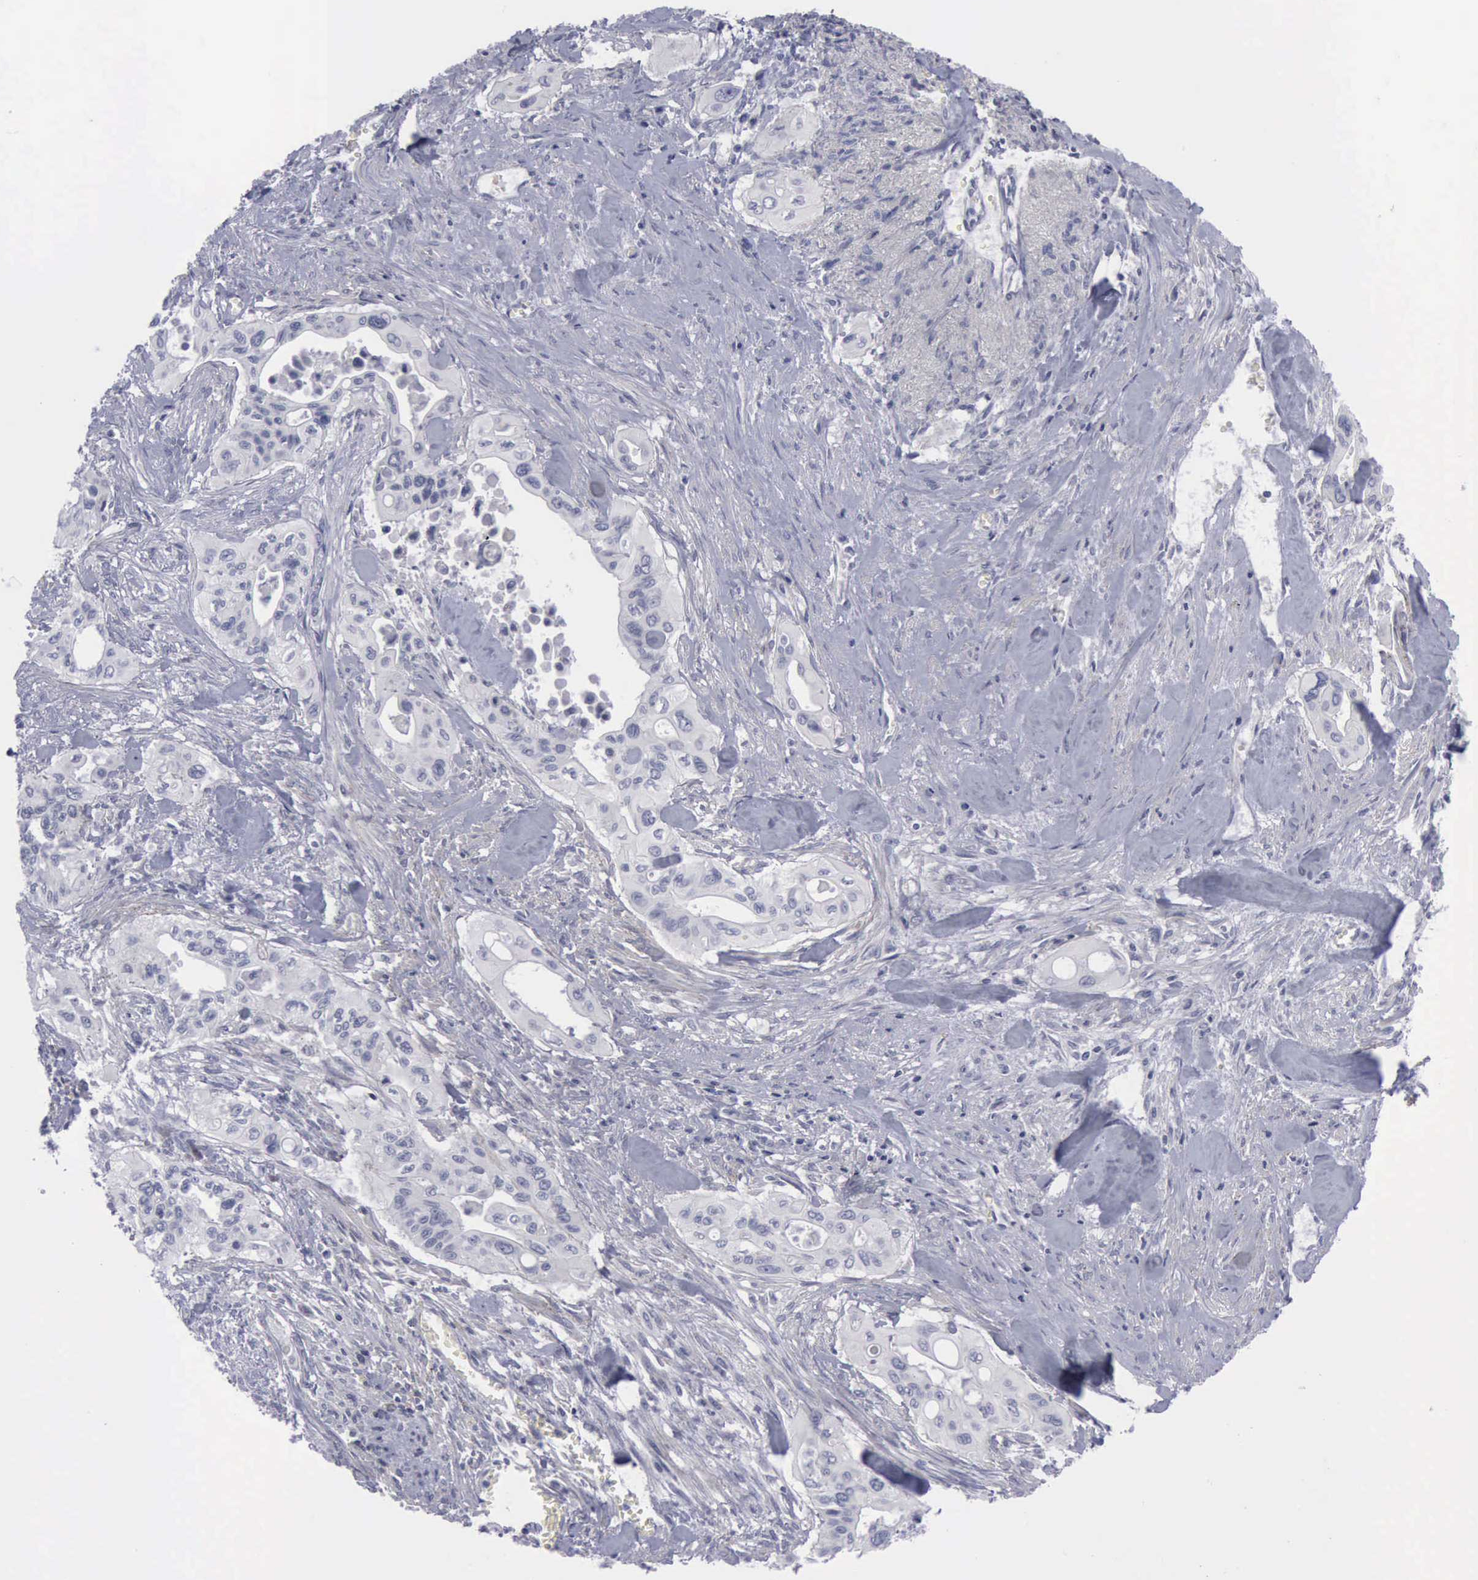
{"staining": {"intensity": "negative", "quantity": "none", "location": "none"}, "tissue": "pancreatic cancer", "cell_type": "Tumor cells", "image_type": "cancer", "snomed": [{"axis": "morphology", "description": "Adenocarcinoma, NOS"}, {"axis": "topography", "description": "Pancreas"}], "caption": "Immunohistochemical staining of human adenocarcinoma (pancreatic) exhibits no significant expression in tumor cells.", "gene": "CDH2", "patient": {"sex": "male", "age": 77}}